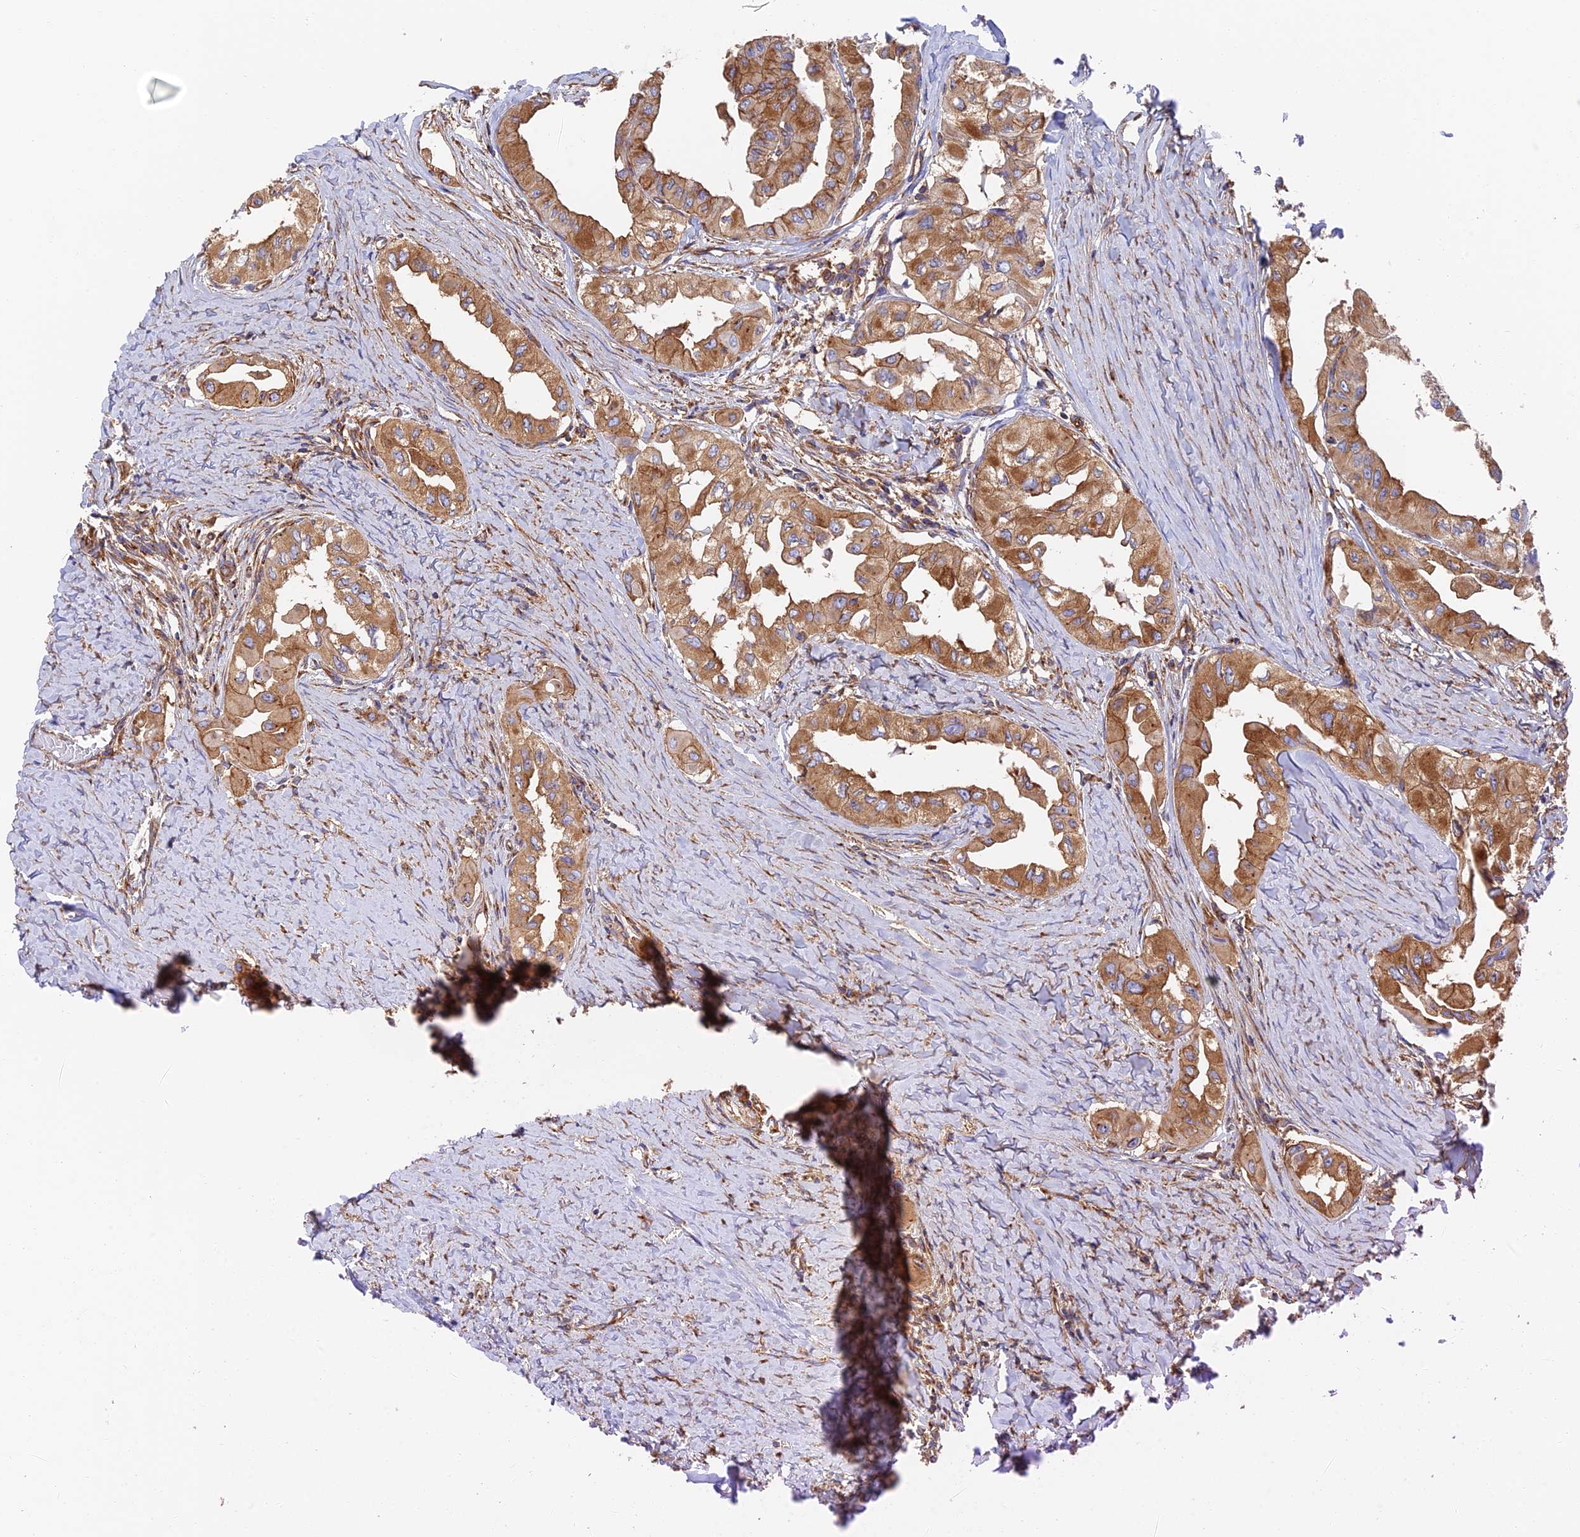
{"staining": {"intensity": "moderate", "quantity": ">75%", "location": "cytoplasmic/membranous"}, "tissue": "thyroid cancer", "cell_type": "Tumor cells", "image_type": "cancer", "snomed": [{"axis": "morphology", "description": "Papillary adenocarcinoma, NOS"}, {"axis": "topography", "description": "Thyroid gland"}], "caption": "Approximately >75% of tumor cells in thyroid papillary adenocarcinoma display moderate cytoplasmic/membranous protein staining as visualized by brown immunohistochemical staining.", "gene": "DCTN2", "patient": {"sex": "female", "age": 59}}